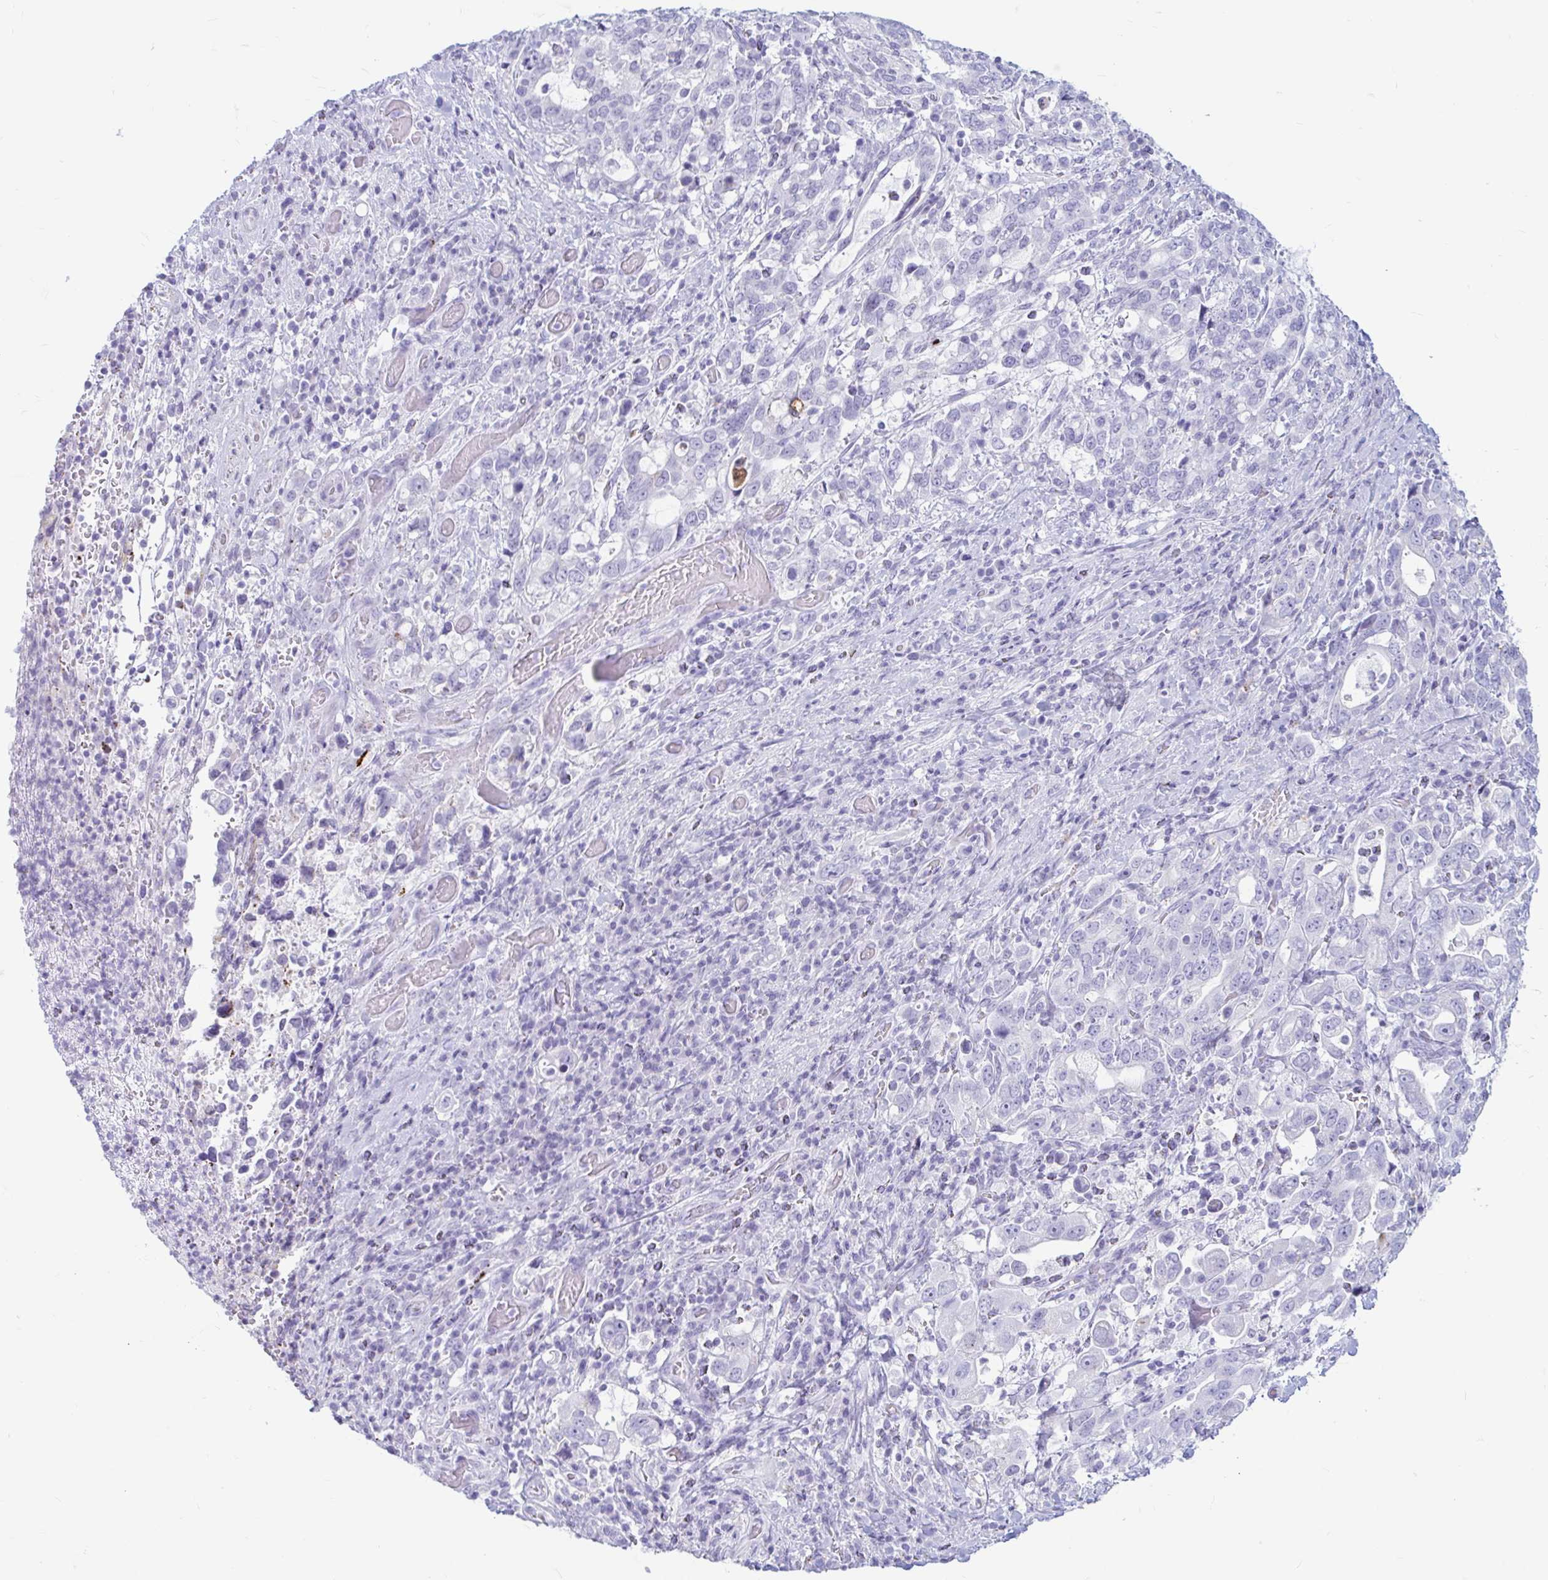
{"staining": {"intensity": "negative", "quantity": "none", "location": "none"}, "tissue": "stomach cancer", "cell_type": "Tumor cells", "image_type": "cancer", "snomed": [{"axis": "morphology", "description": "Adenocarcinoma, NOS"}, {"axis": "topography", "description": "Stomach, upper"}, {"axis": "topography", "description": "Stomach"}], "caption": "An immunohistochemistry (IHC) histopathology image of stomach cancer (adenocarcinoma) is shown. There is no staining in tumor cells of stomach cancer (adenocarcinoma). (Immunohistochemistry, brightfield microscopy, high magnification).", "gene": "ERICH6", "patient": {"sex": "male", "age": 62}}